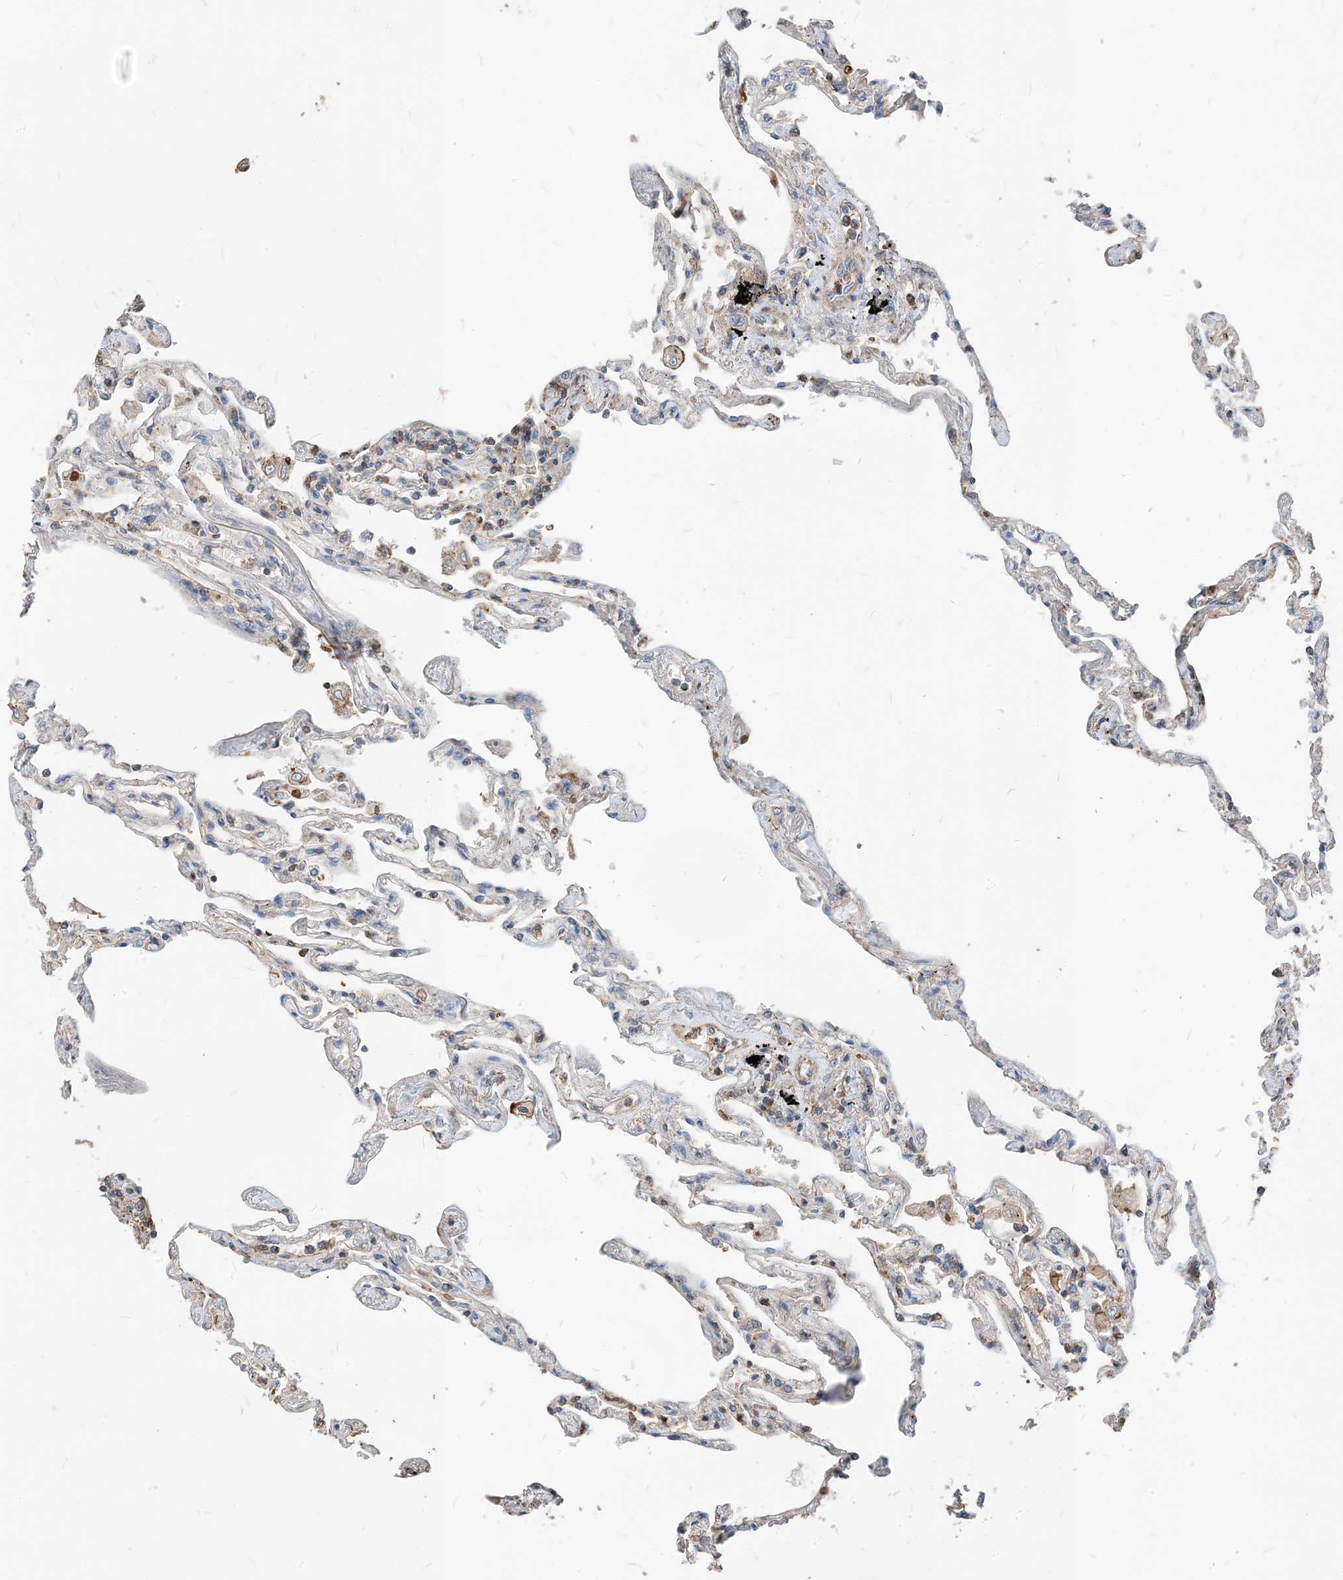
{"staining": {"intensity": "moderate", "quantity": "<25%", "location": "cytoplasmic/membranous"}, "tissue": "lung", "cell_type": "Alveolar cells", "image_type": "normal", "snomed": [{"axis": "morphology", "description": "Normal tissue, NOS"}, {"axis": "topography", "description": "Lung"}], "caption": "High-magnification brightfield microscopy of normal lung stained with DAB (brown) and counterstained with hematoxylin (blue). alveolar cells exhibit moderate cytoplasmic/membranous positivity is seen in about<25% of cells. (DAB (3,3'-diaminobenzidine) = brown stain, brightfield microscopy at high magnification).", "gene": "PARVG", "patient": {"sex": "female", "age": 67}}